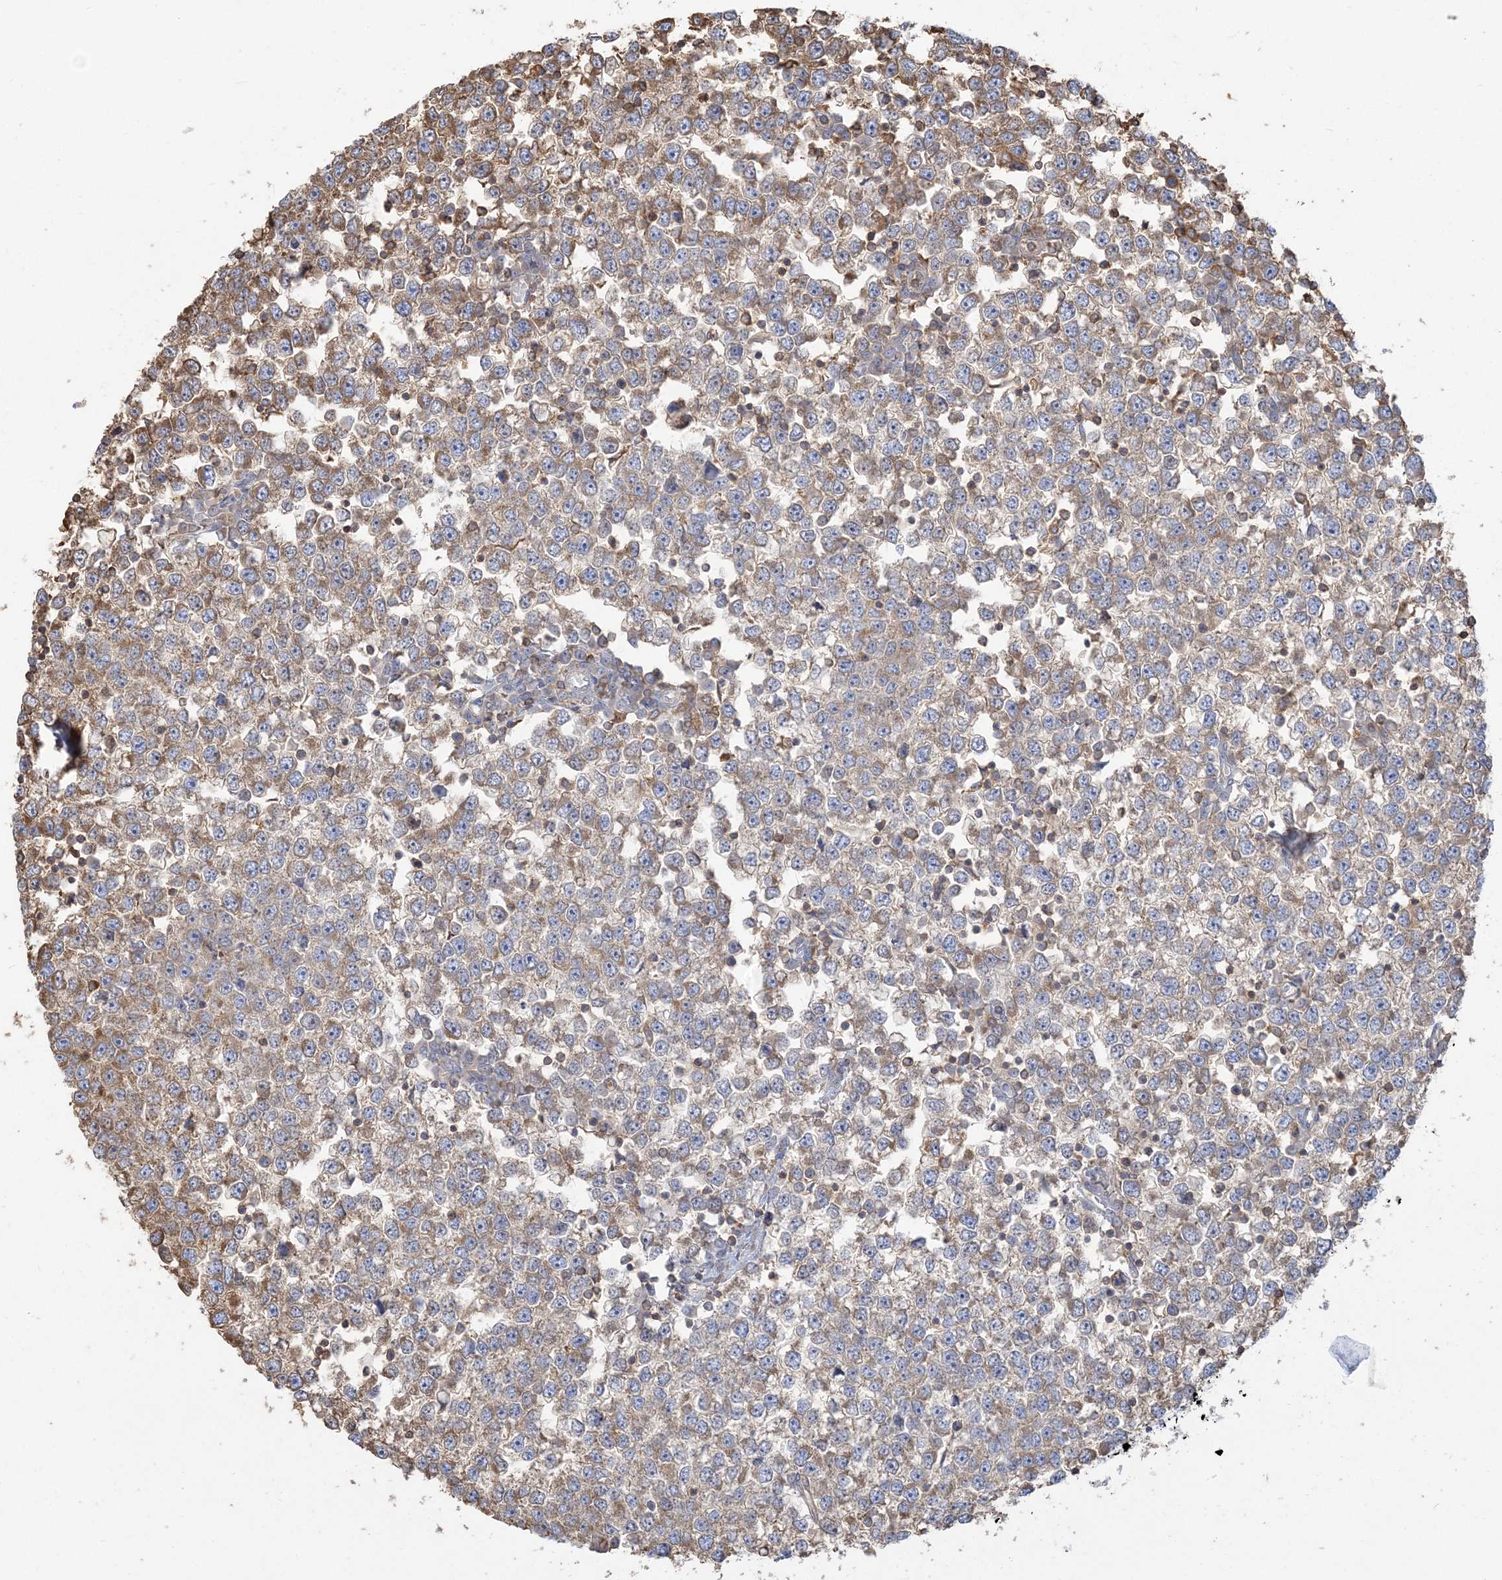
{"staining": {"intensity": "moderate", "quantity": ">75%", "location": "cytoplasmic/membranous"}, "tissue": "testis cancer", "cell_type": "Tumor cells", "image_type": "cancer", "snomed": [{"axis": "morphology", "description": "Seminoma, NOS"}, {"axis": "topography", "description": "Testis"}], "caption": "Human testis cancer stained with a brown dye exhibits moderate cytoplasmic/membranous positive expression in approximately >75% of tumor cells.", "gene": "ANKS1A", "patient": {"sex": "male", "age": 65}}